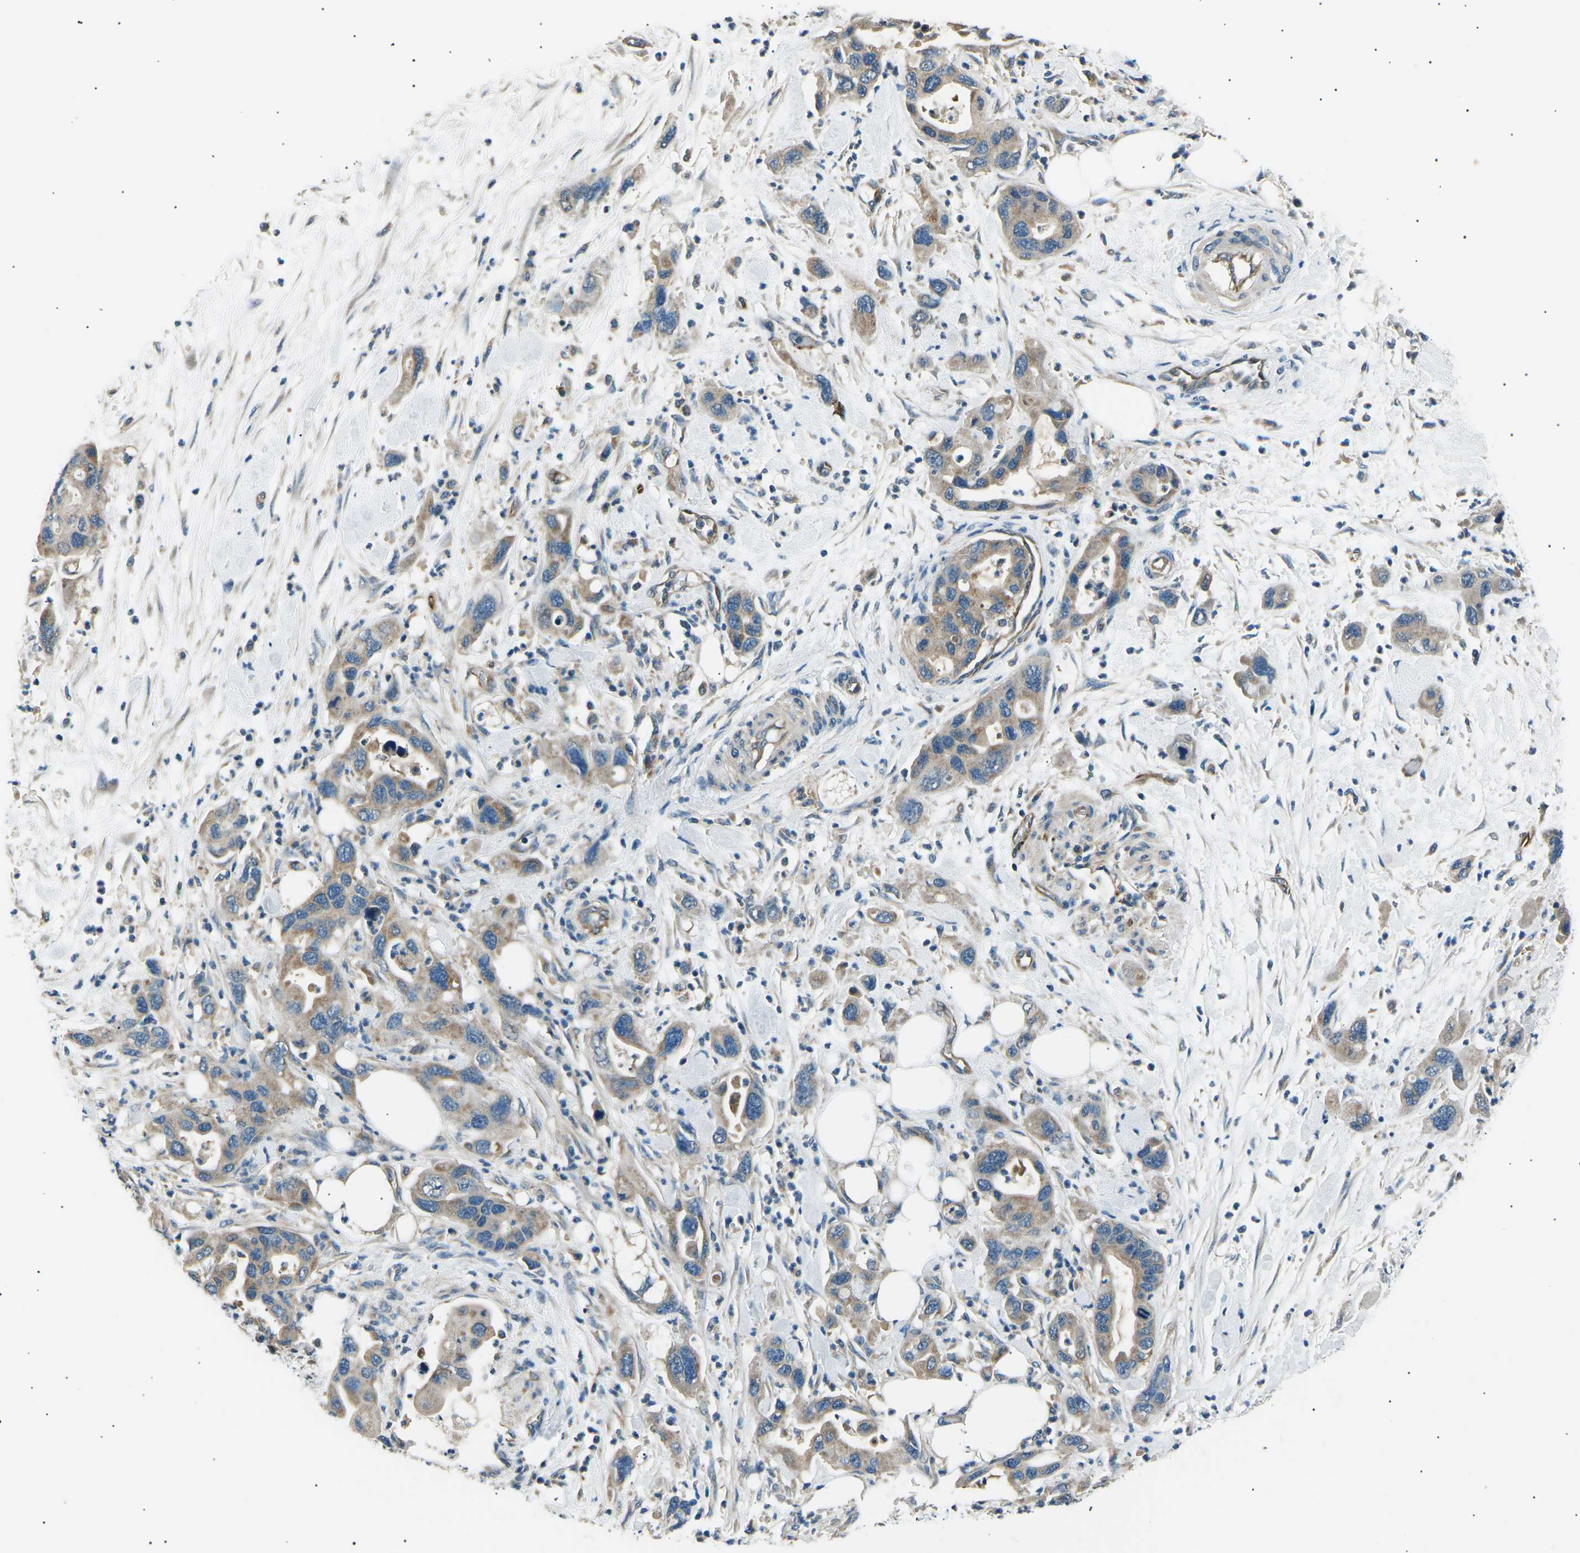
{"staining": {"intensity": "moderate", "quantity": ">75%", "location": "cytoplasmic/membranous"}, "tissue": "pancreatic cancer", "cell_type": "Tumor cells", "image_type": "cancer", "snomed": [{"axis": "morphology", "description": "Normal tissue, NOS"}, {"axis": "morphology", "description": "Adenocarcinoma, NOS"}, {"axis": "topography", "description": "Pancreas"}], "caption": "Adenocarcinoma (pancreatic) stained for a protein (brown) shows moderate cytoplasmic/membranous positive positivity in about >75% of tumor cells.", "gene": "SLK", "patient": {"sex": "female", "age": 71}}